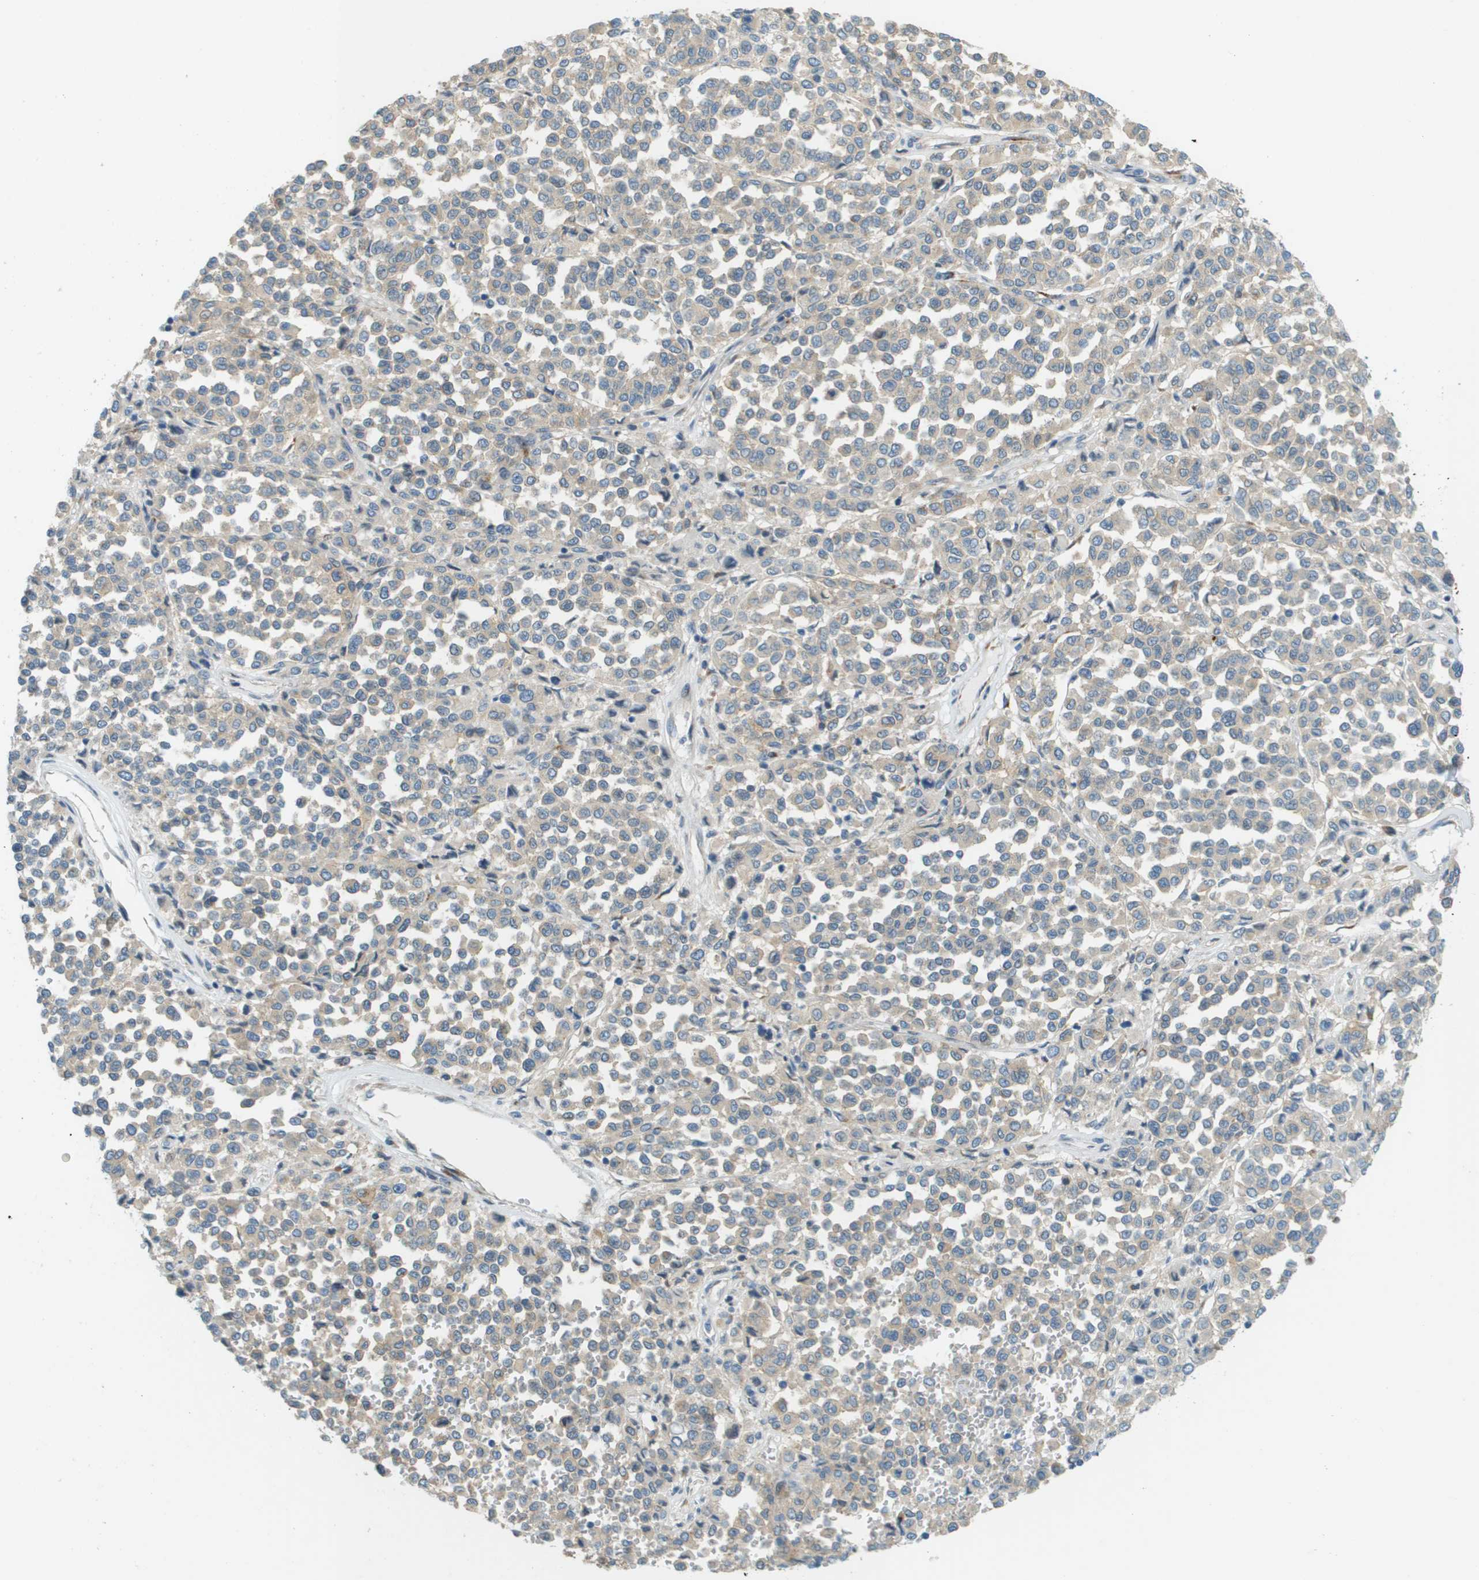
{"staining": {"intensity": "weak", "quantity": ">75%", "location": "cytoplasmic/membranous"}, "tissue": "melanoma", "cell_type": "Tumor cells", "image_type": "cancer", "snomed": [{"axis": "morphology", "description": "Malignant melanoma, Metastatic site"}, {"axis": "topography", "description": "Pancreas"}], "caption": "Weak cytoplasmic/membranous positivity is present in about >75% of tumor cells in malignant melanoma (metastatic site).", "gene": "ACBD3", "patient": {"sex": "female", "age": 30}}